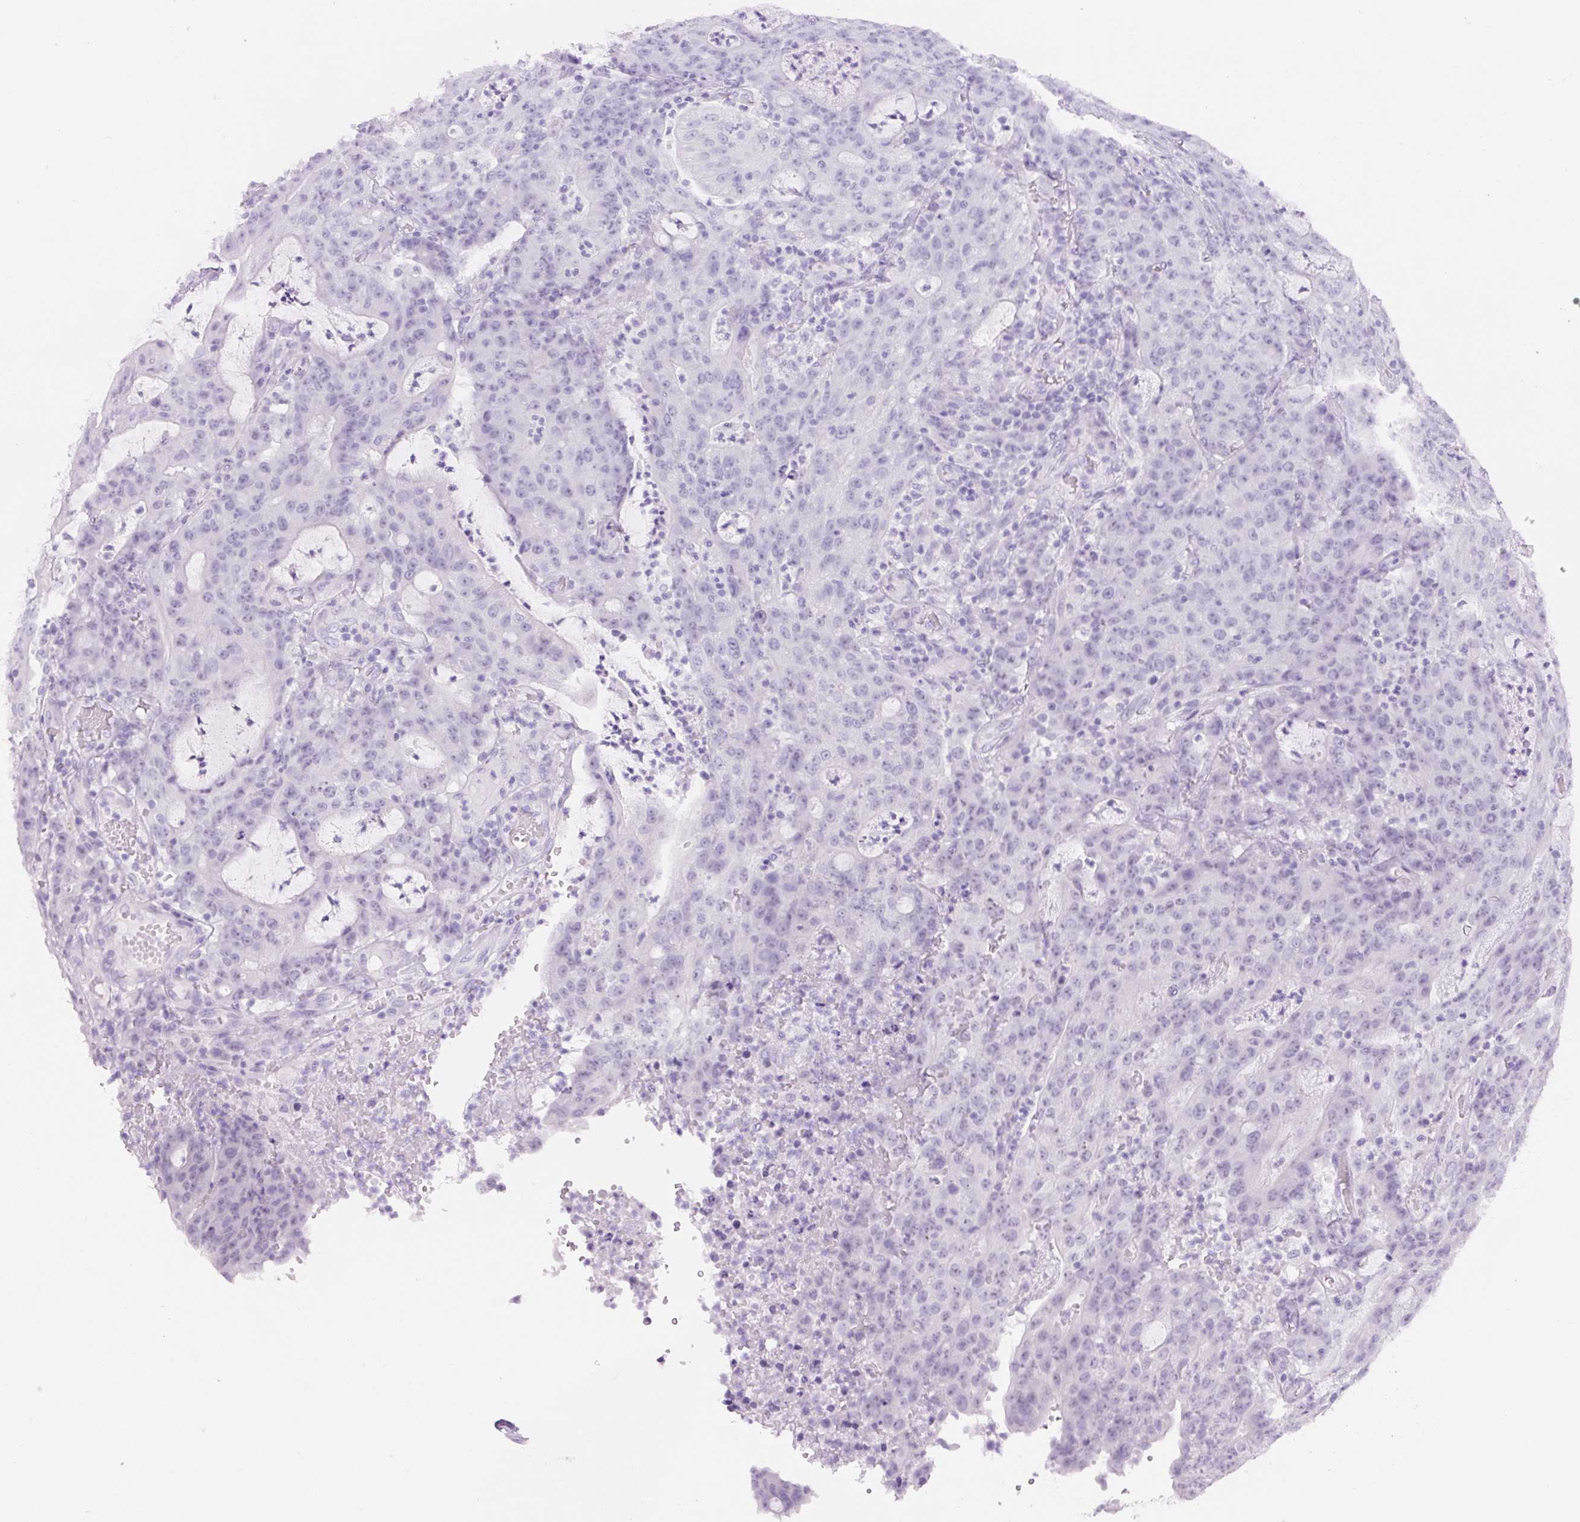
{"staining": {"intensity": "negative", "quantity": "none", "location": "none"}, "tissue": "colorectal cancer", "cell_type": "Tumor cells", "image_type": "cancer", "snomed": [{"axis": "morphology", "description": "Adenocarcinoma, NOS"}, {"axis": "topography", "description": "Colon"}], "caption": "Protein analysis of adenocarcinoma (colorectal) exhibits no significant positivity in tumor cells.", "gene": "TMEM151B", "patient": {"sex": "male", "age": 83}}